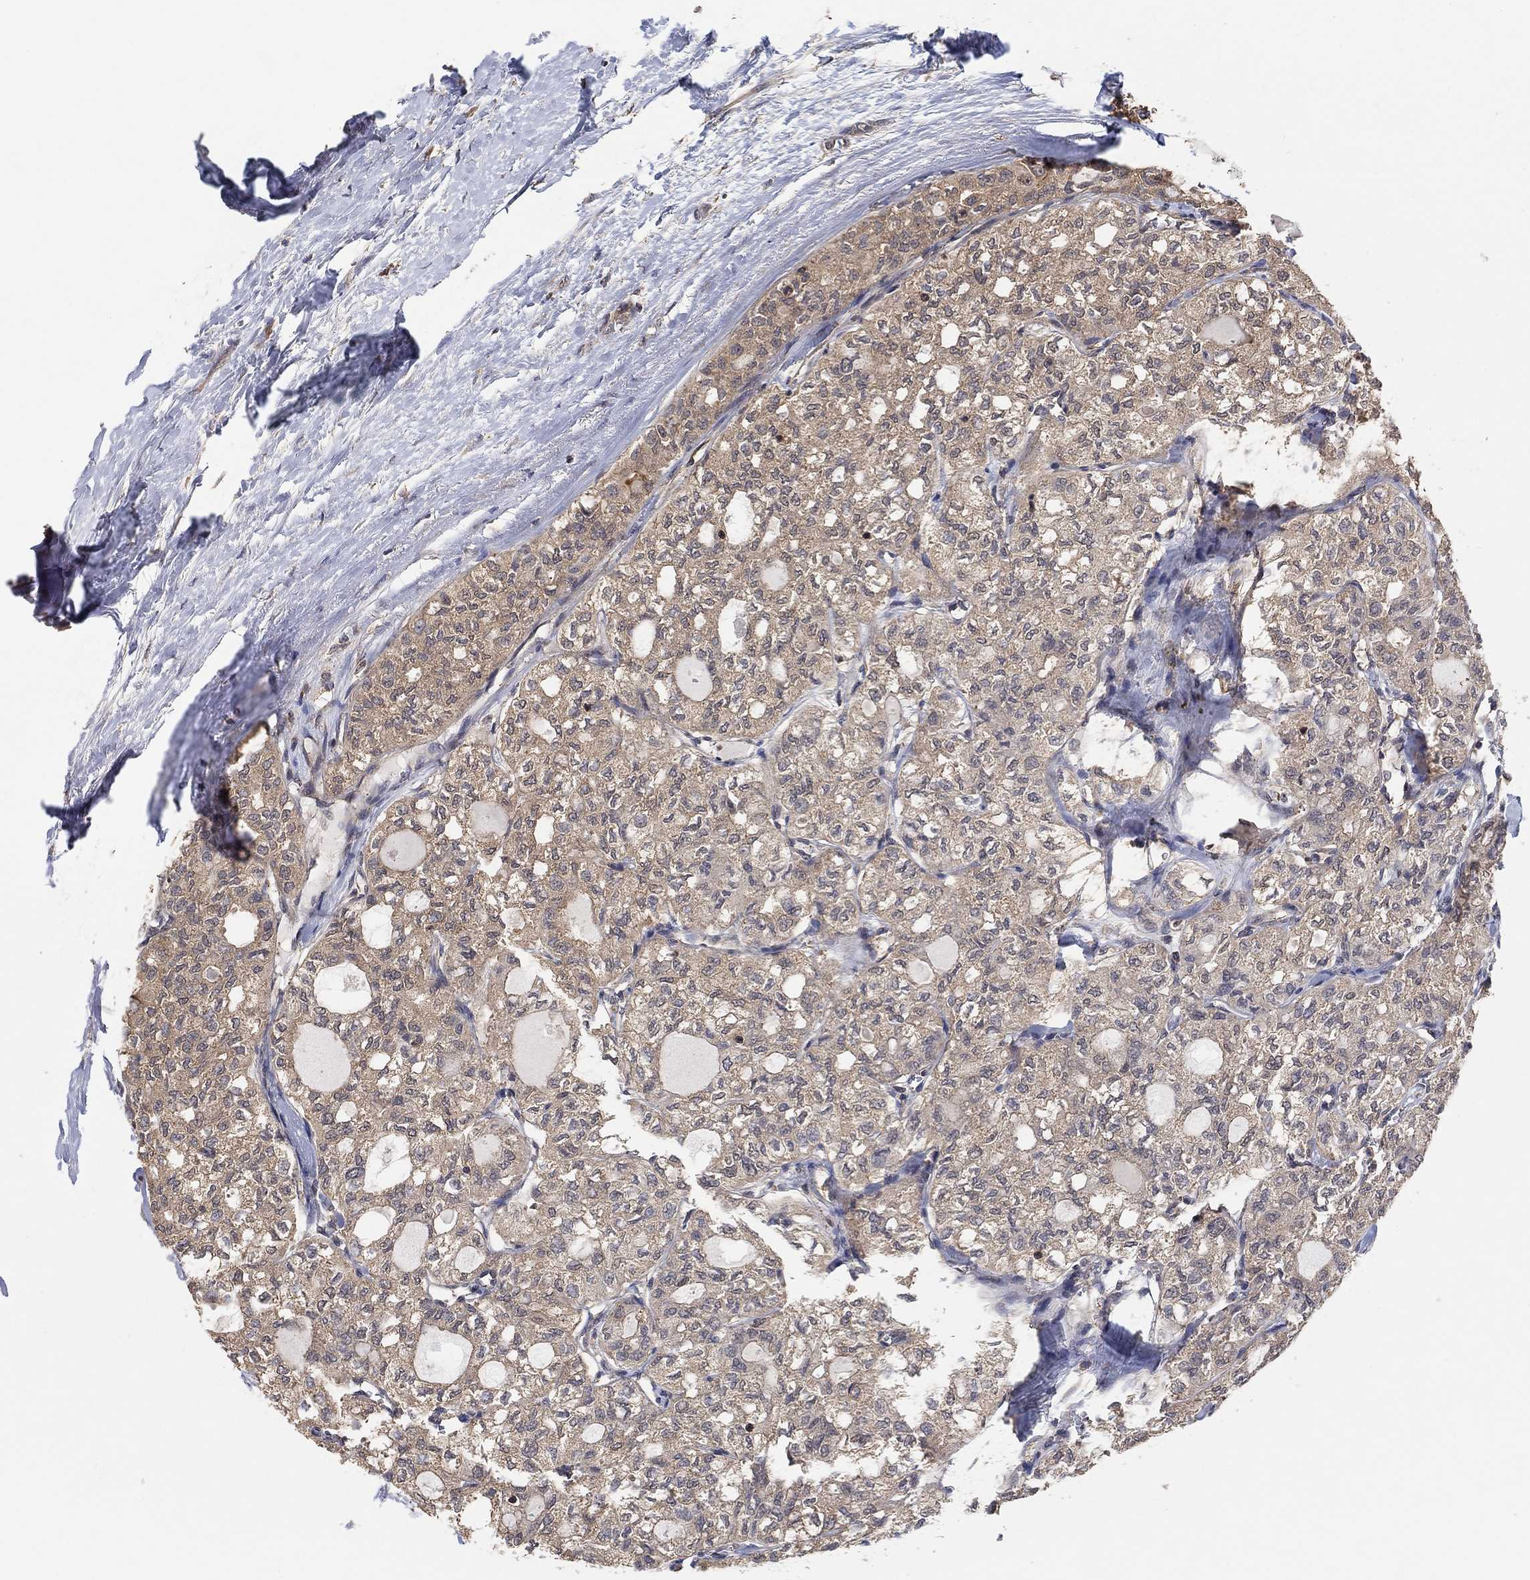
{"staining": {"intensity": "weak", "quantity": "25%-75%", "location": "cytoplasmic/membranous"}, "tissue": "thyroid cancer", "cell_type": "Tumor cells", "image_type": "cancer", "snomed": [{"axis": "morphology", "description": "Follicular adenoma carcinoma, NOS"}, {"axis": "topography", "description": "Thyroid gland"}], "caption": "Thyroid cancer (follicular adenoma carcinoma) tissue reveals weak cytoplasmic/membranous positivity in approximately 25%-75% of tumor cells Nuclei are stained in blue.", "gene": "CCDC43", "patient": {"sex": "male", "age": 75}}